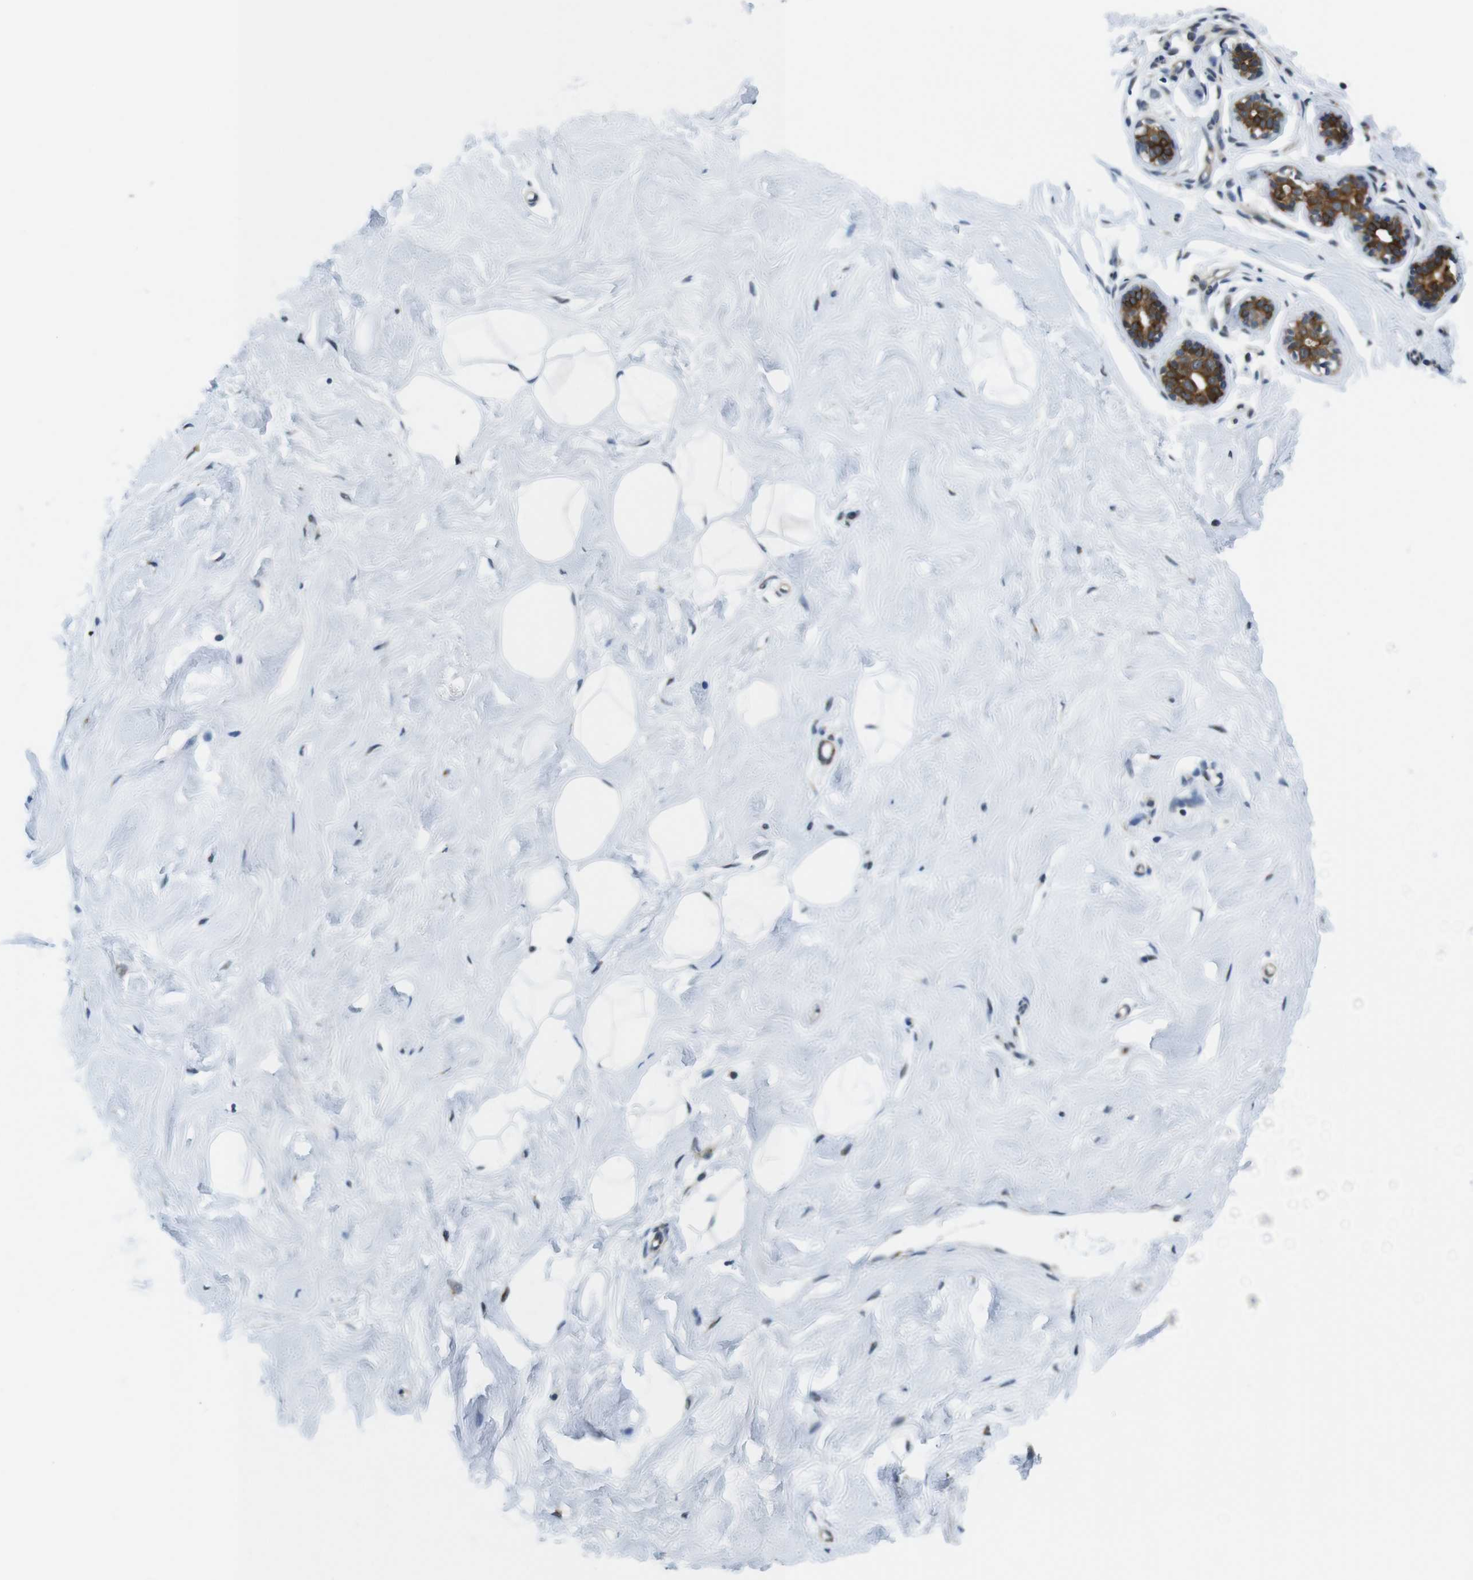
{"staining": {"intensity": "negative", "quantity": "none", "location": "none"}, "tissue": "breast", "cell_type": "Adipocytes", "image_type": "normal", "snomed": [{"axis": "morphology", "description": "Normal tissue, NOS"}, {"axis": "topography", "description": "Breast"}], "caption": "Adipocytes show no significant protein staining in unremarkable breast. The staining was performed using DAB (3,3'-diaminobenzidine) to visualize the protein expression in brown, while the nuclei were stained in blue with hematoxylin (Magnification: 20x).", "gene": "ZDHHC3", "patient": {"sex": "female", "age": 23}}